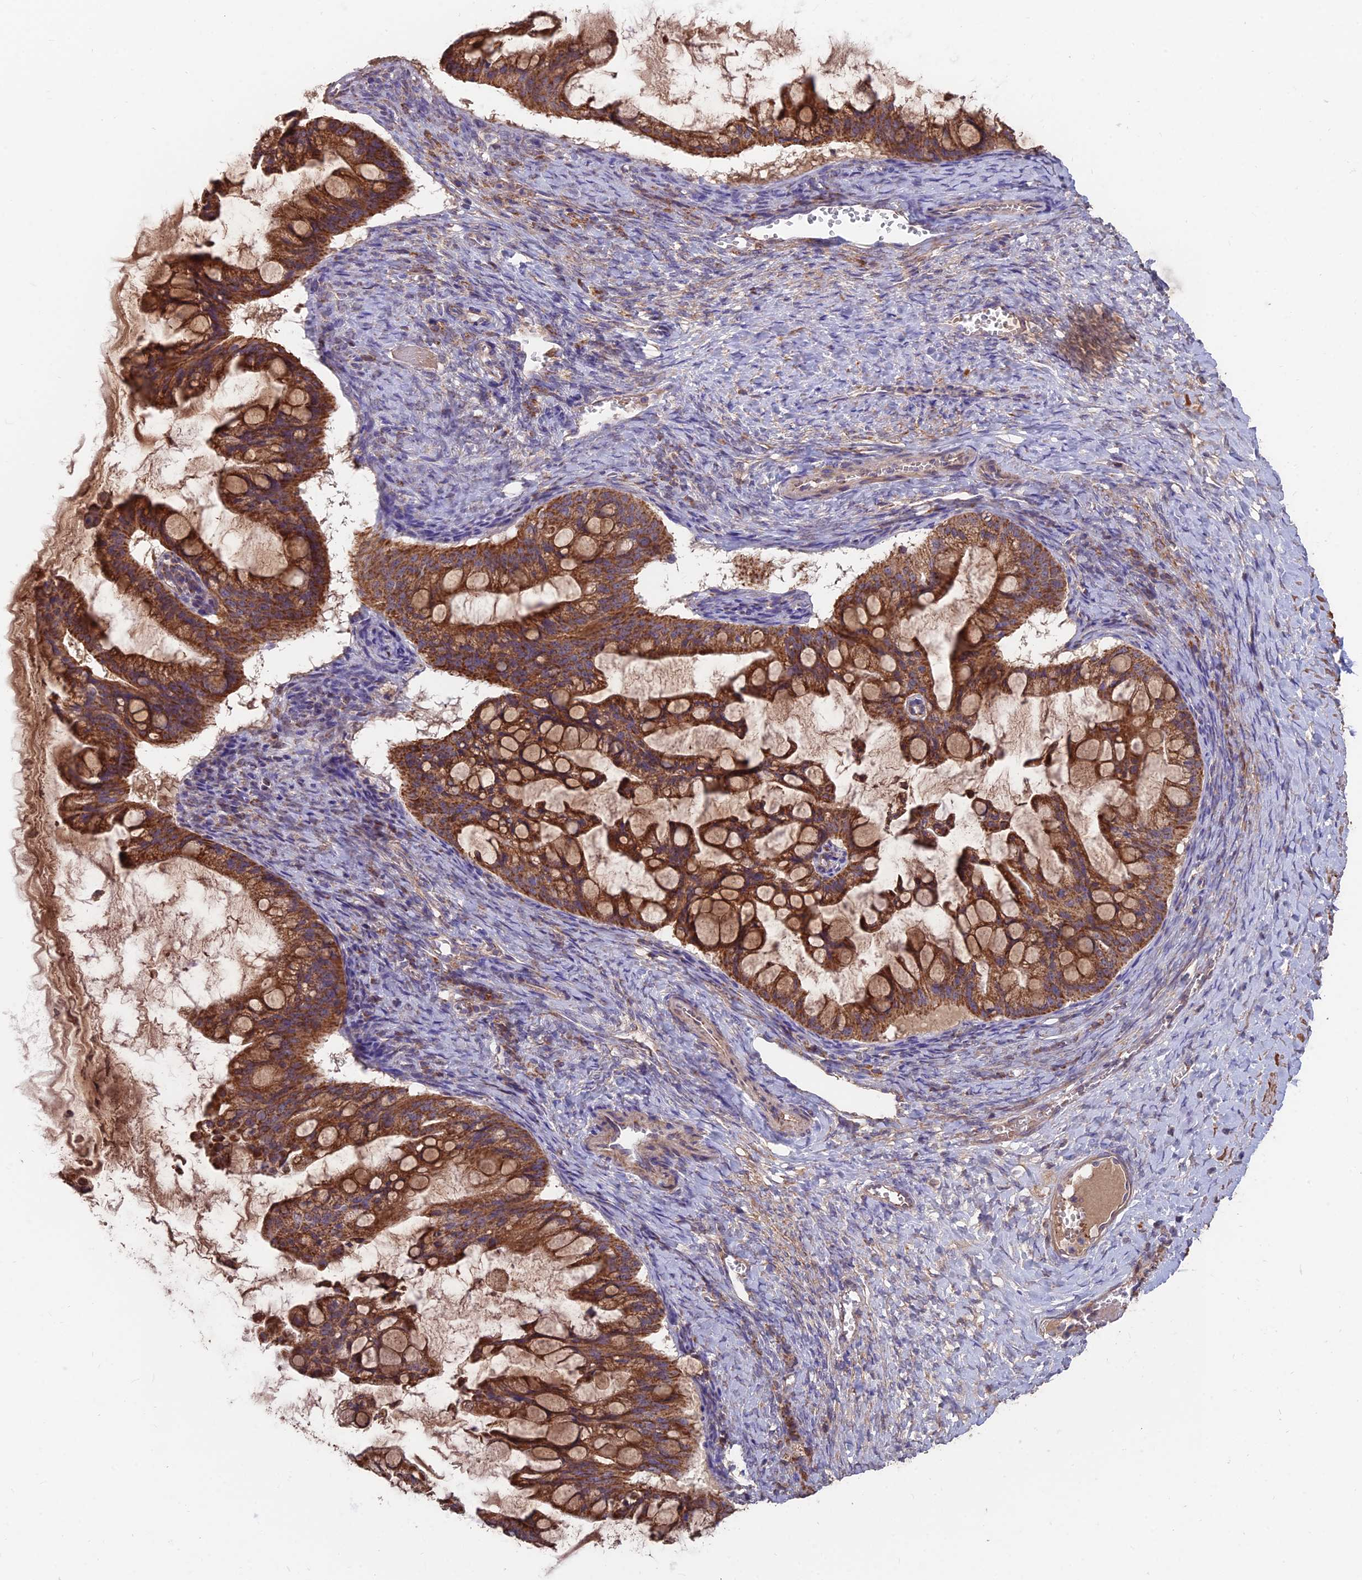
{"staining": {"intensity": "strong", "quantity": ">75%", "location": "cytoplasmic/membranous"}, "tissue": "ovarian cancer", "cell_type": "Tumor cells", "image_type": "cancer", "snomed": [{"axis": "morphology", "description": "Cystadenocarcinoma, mucinous, NOS"}, {"axis": "topography", "description": "Ovary"}], "caption": "This image shows IHC staining of ovarian mucinous cystadenocarcinoma, with high strong cytoplasmic/membranous expression in approximately >75% of tumor cells.", "gene": "IFT22", "patient": {"sex": "female", "age": 73}}